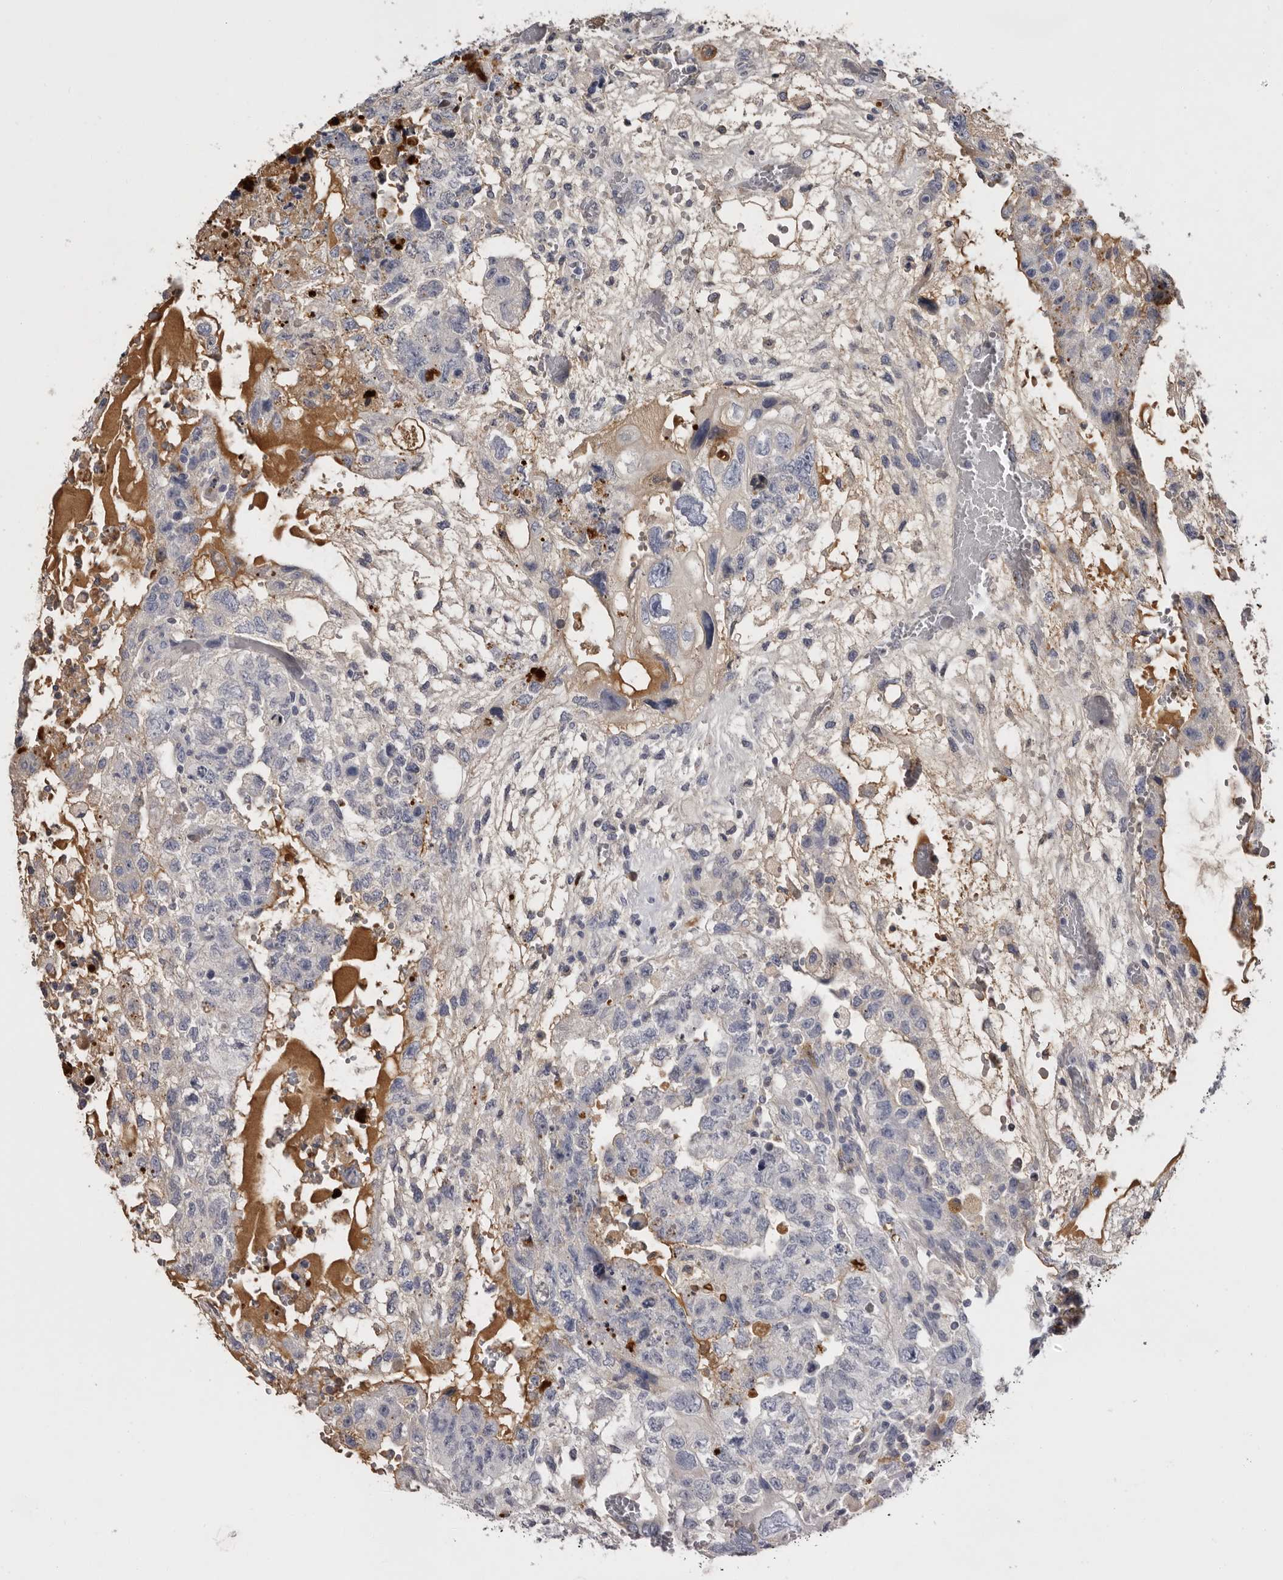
{"staining": {"intensity": "negative", "quantity": "none", "location": "none"}, "tissue": "testis cancer", "cell_type": "Tumor cells", "image_type": "cancer", "snomed": [{"axis": "morphology", "description": "Carcinoma, Embryonal, NOS"}, {"axis": "topography", "description": "Testis"}], "caption": "The micrograph displays no staining of tumor cells in testis cancer.", "gene": "KLHL38", "patient": {"sex": "male", "age": 36}}